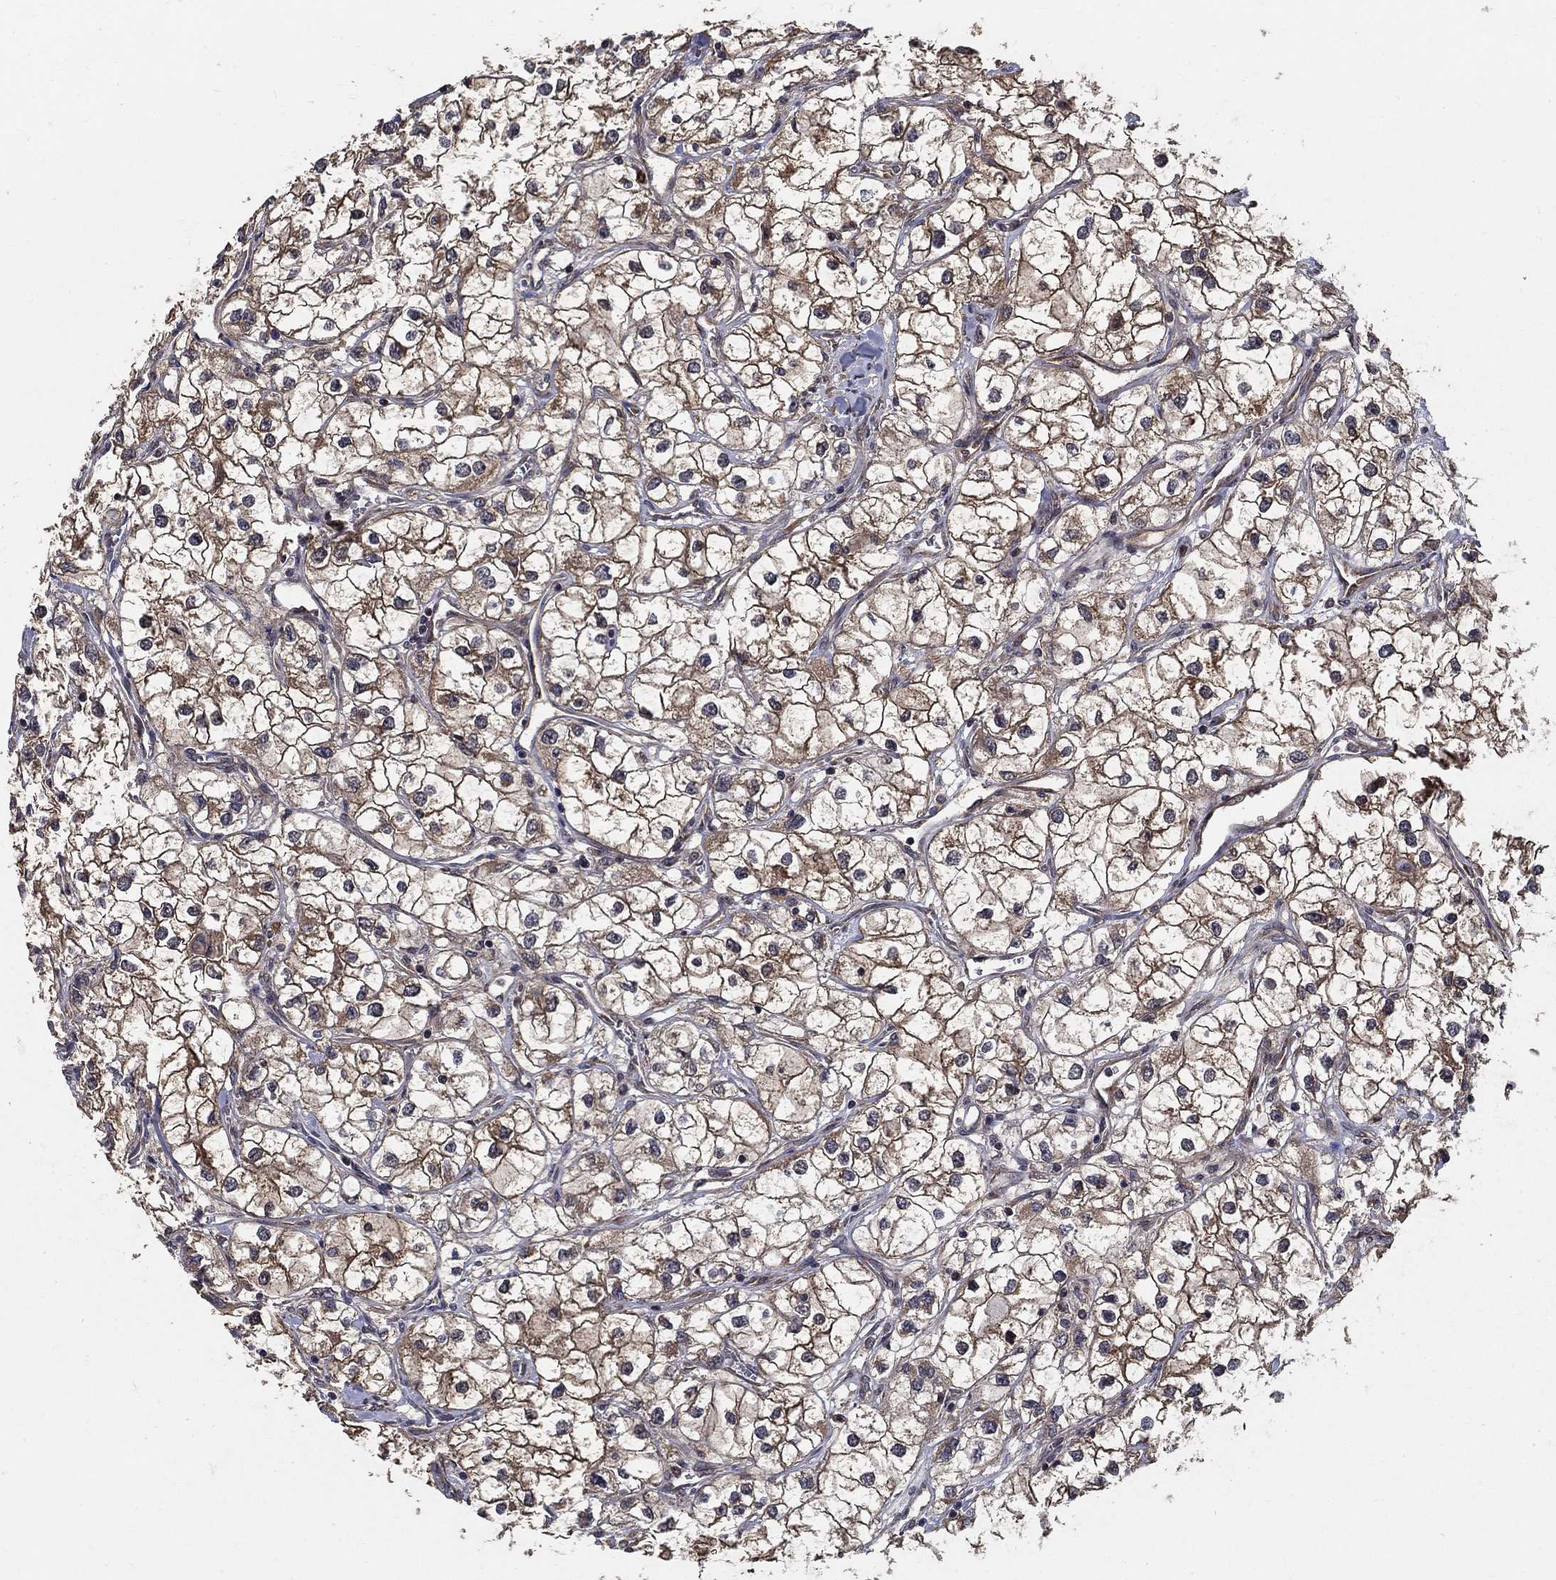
{"staining": {"intensity": "strong", "quantity": ">75%", "location": "cytoplasmic/membranous"}, "tissue": "renal cancer", "cell_type": "Tumor cells", "image_type": "cancer", "snomed": [{"axis": "morphology", "description": "Adenocarcinoma, NOS"}, {"axis": "topography", "description": "Kidney"}], "caption": "This histopathology image displays immunohistochemistry staining of human renal cancer (adenocarcinoma), with high strong cytoplasmic/membranous positivity in approximately >75% of tumor cells.", "gene": "ZNF594", "patient": {"sex": "male", "age": 59}}